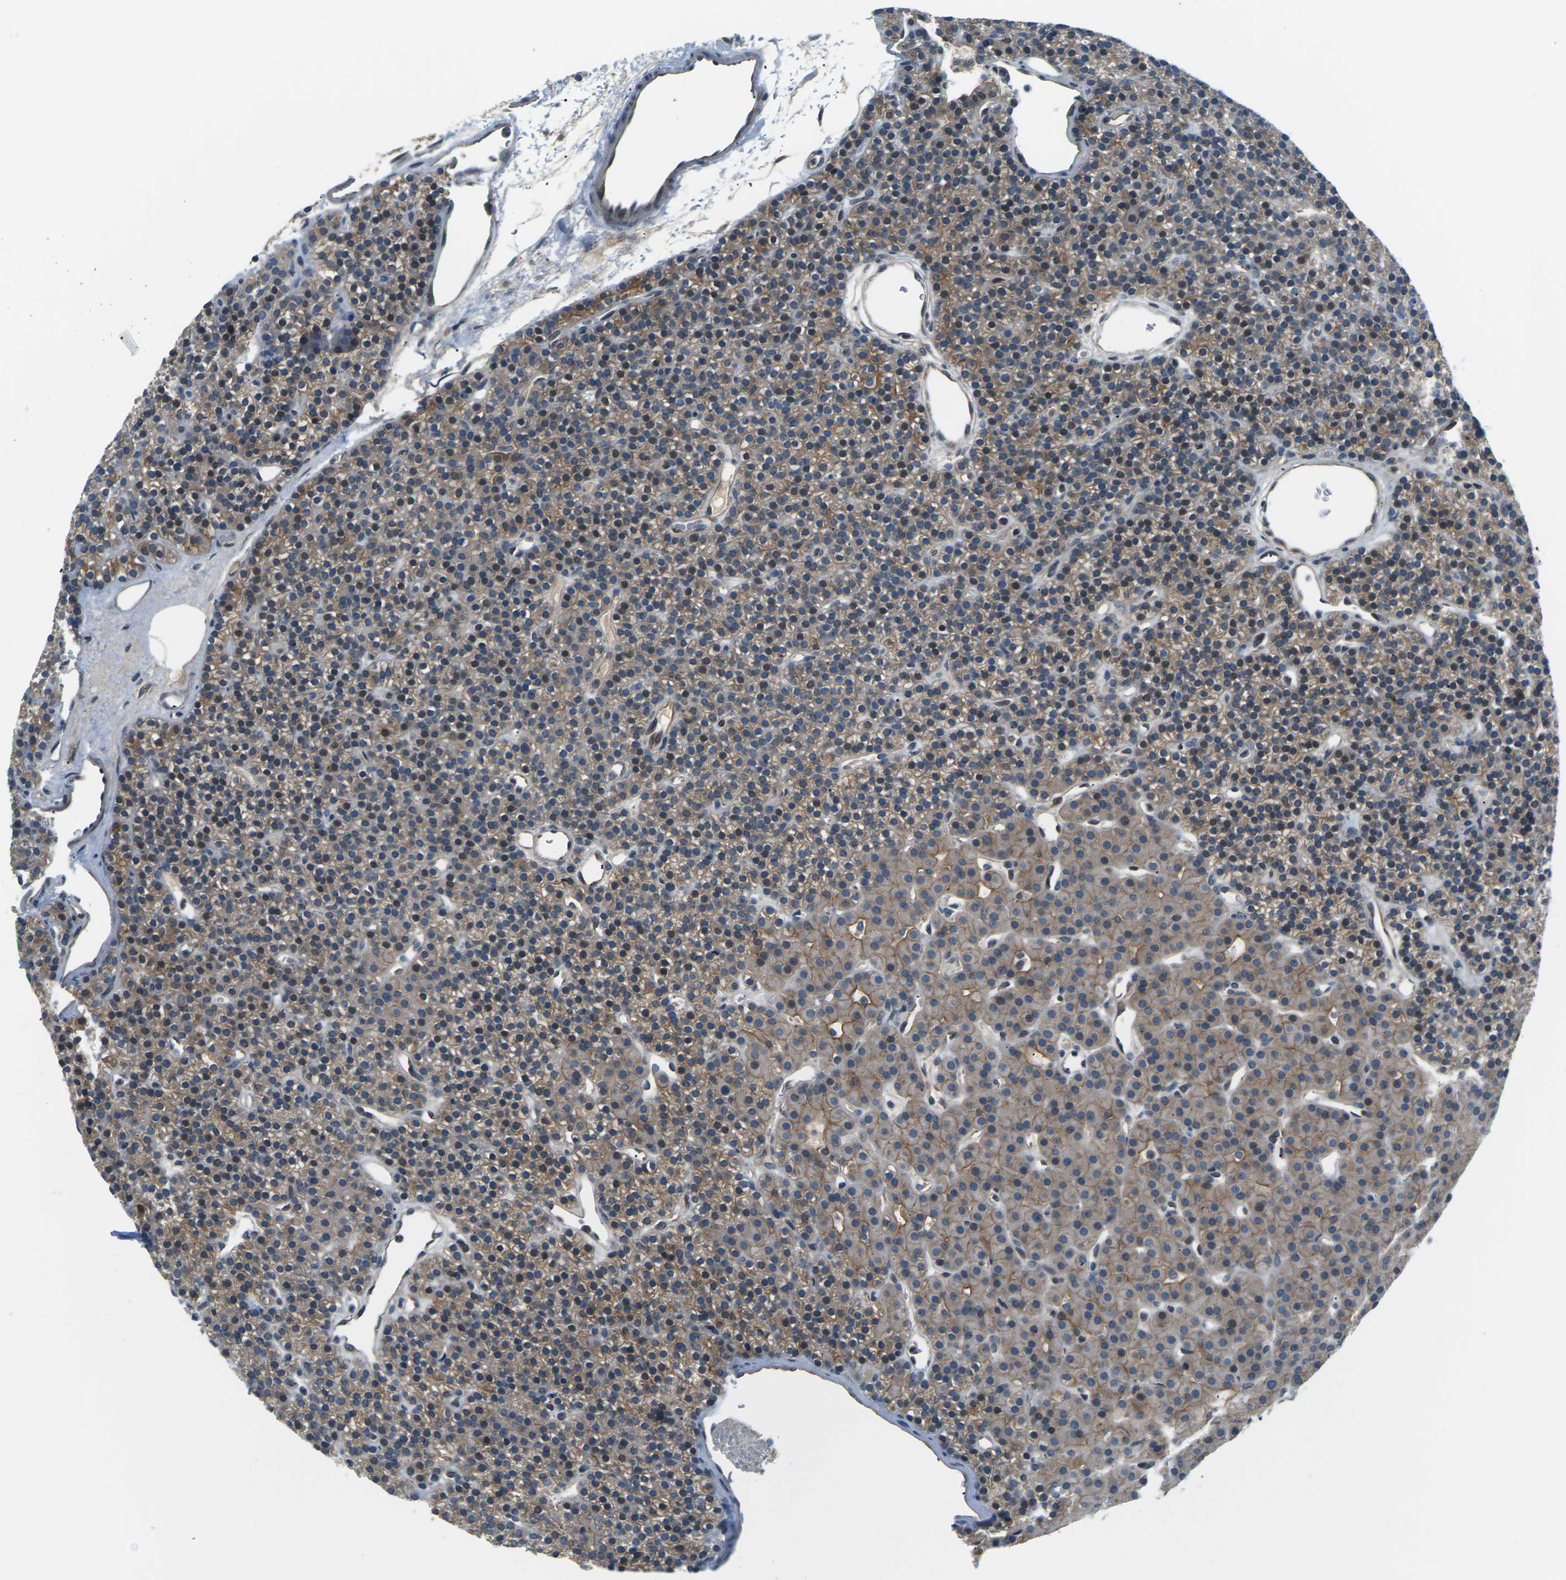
{"staining": {"intensity": "moderate", "quantity": ">75%", "location": "cytoplasmic/membranous"}, "tissue": "parathyroid gland", "cell_type": "Glandular cells", "image_type": "normal", "snomed": [{"axis": "morphology", "description": "Normal tissue, NOS"}, {"axis": "morphology", "description": "Hyperplasia, NOS"}, {"axis": "topography", "description": "Parathyroid gland"}], "caption": "Immunohistochemical staining of benign parathyroid gland shows medium levels of moderate cytoplasmic/membranous staining in about >75% of glandular cells.", "gene": "SLC13A3", "patient": {"sex": "male", "age": 44}}